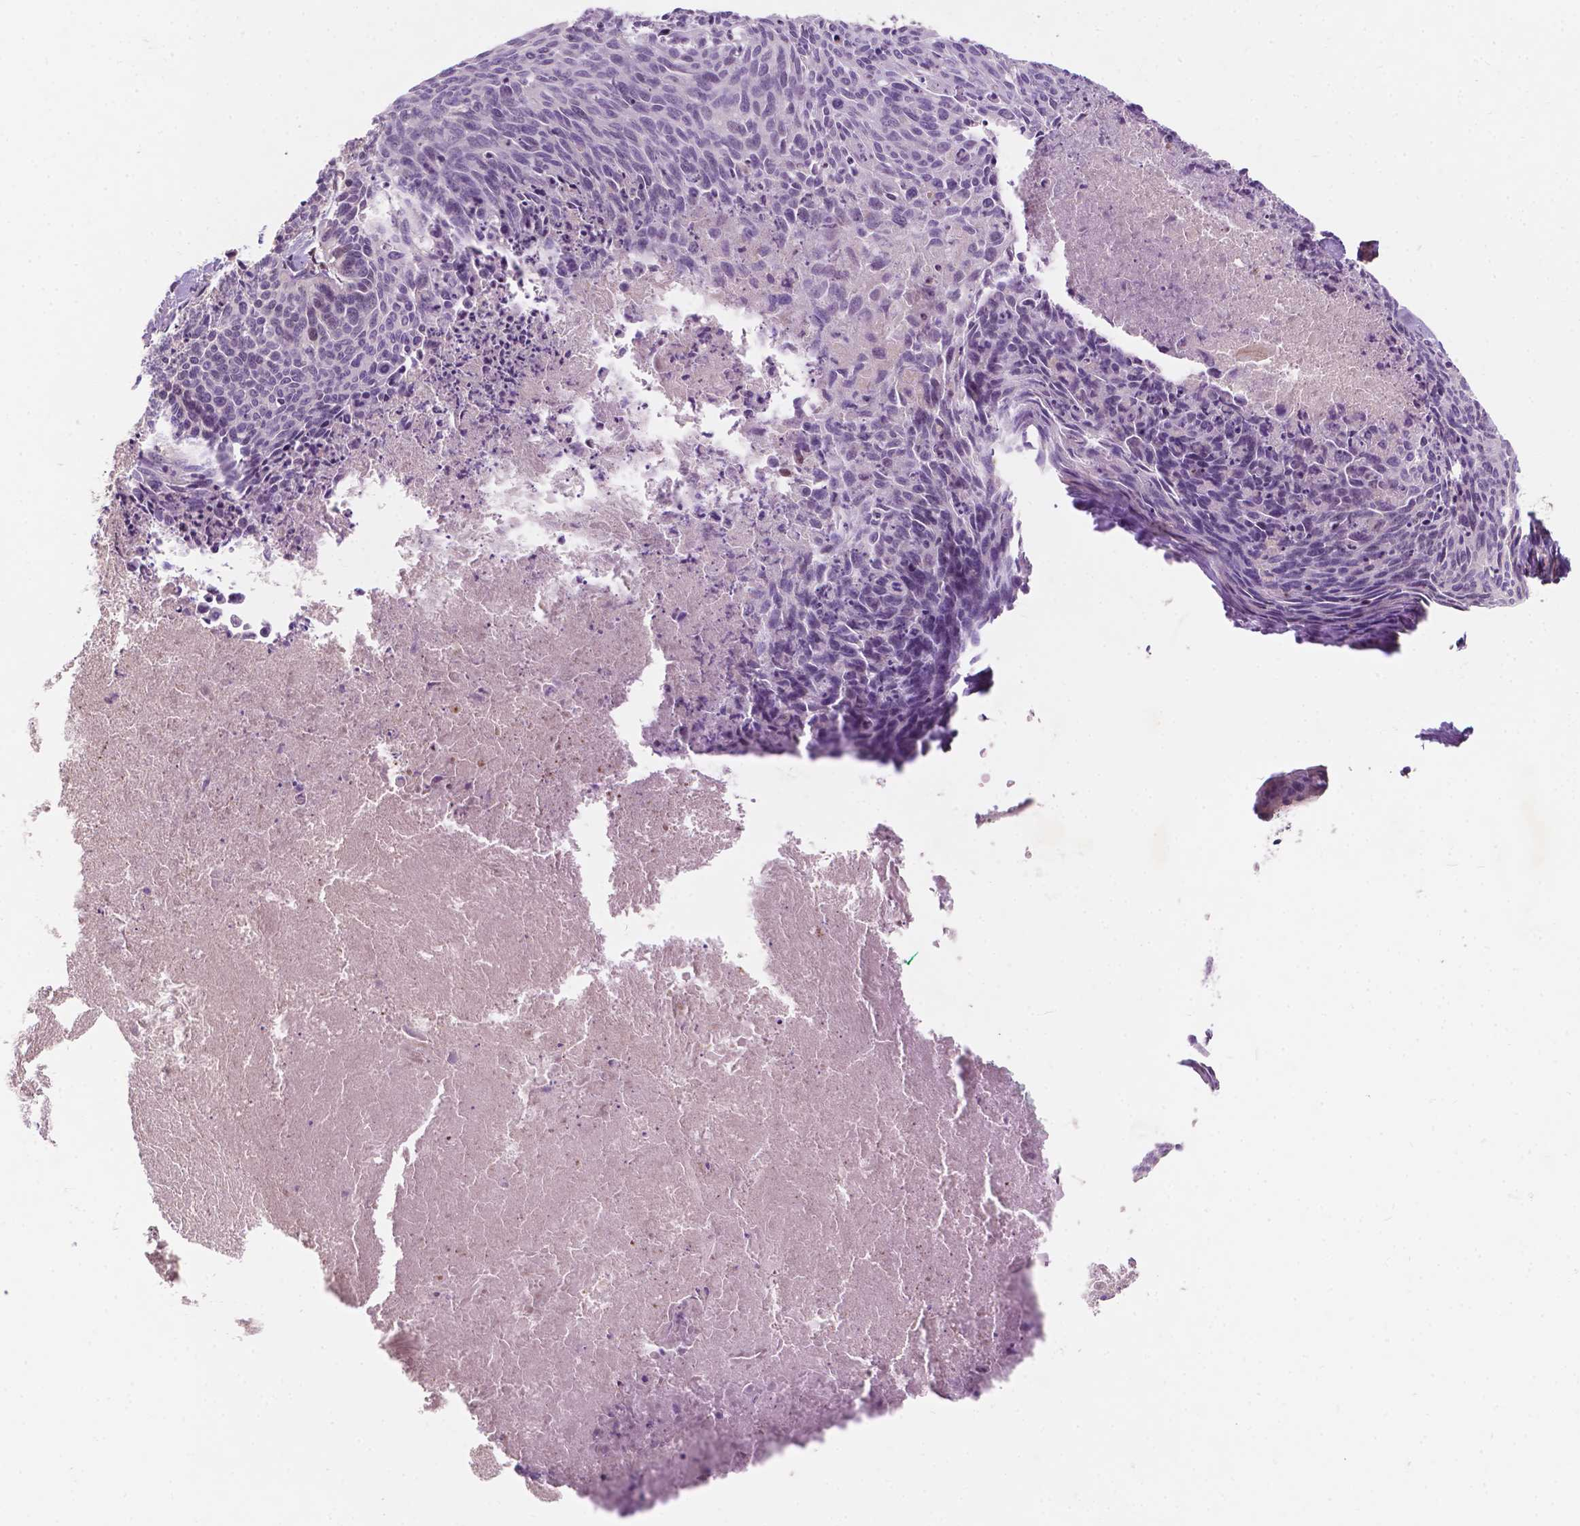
{"staining": {"intensity": "negative", "quantity": "none", "location": "none"}, "tissue": "cervical cancer", "cell_type": "Tumor cells", "image_type": "cancer", "snomed": [{"axis": "morphology", "description": "Squamous cell carcinoma, NOS"}, {"axis": "topography", "description": "Cervix"}], "caption": "This image is of squamous cell carcinoma (cervical) stained with immunohistochemistry (IHC) to label a protein in brown with the nuclei are counter-stained blue. There is no expression in tumor cells.", "gene": "GPR37", "patient": {"sex": "female", "age": 55}}